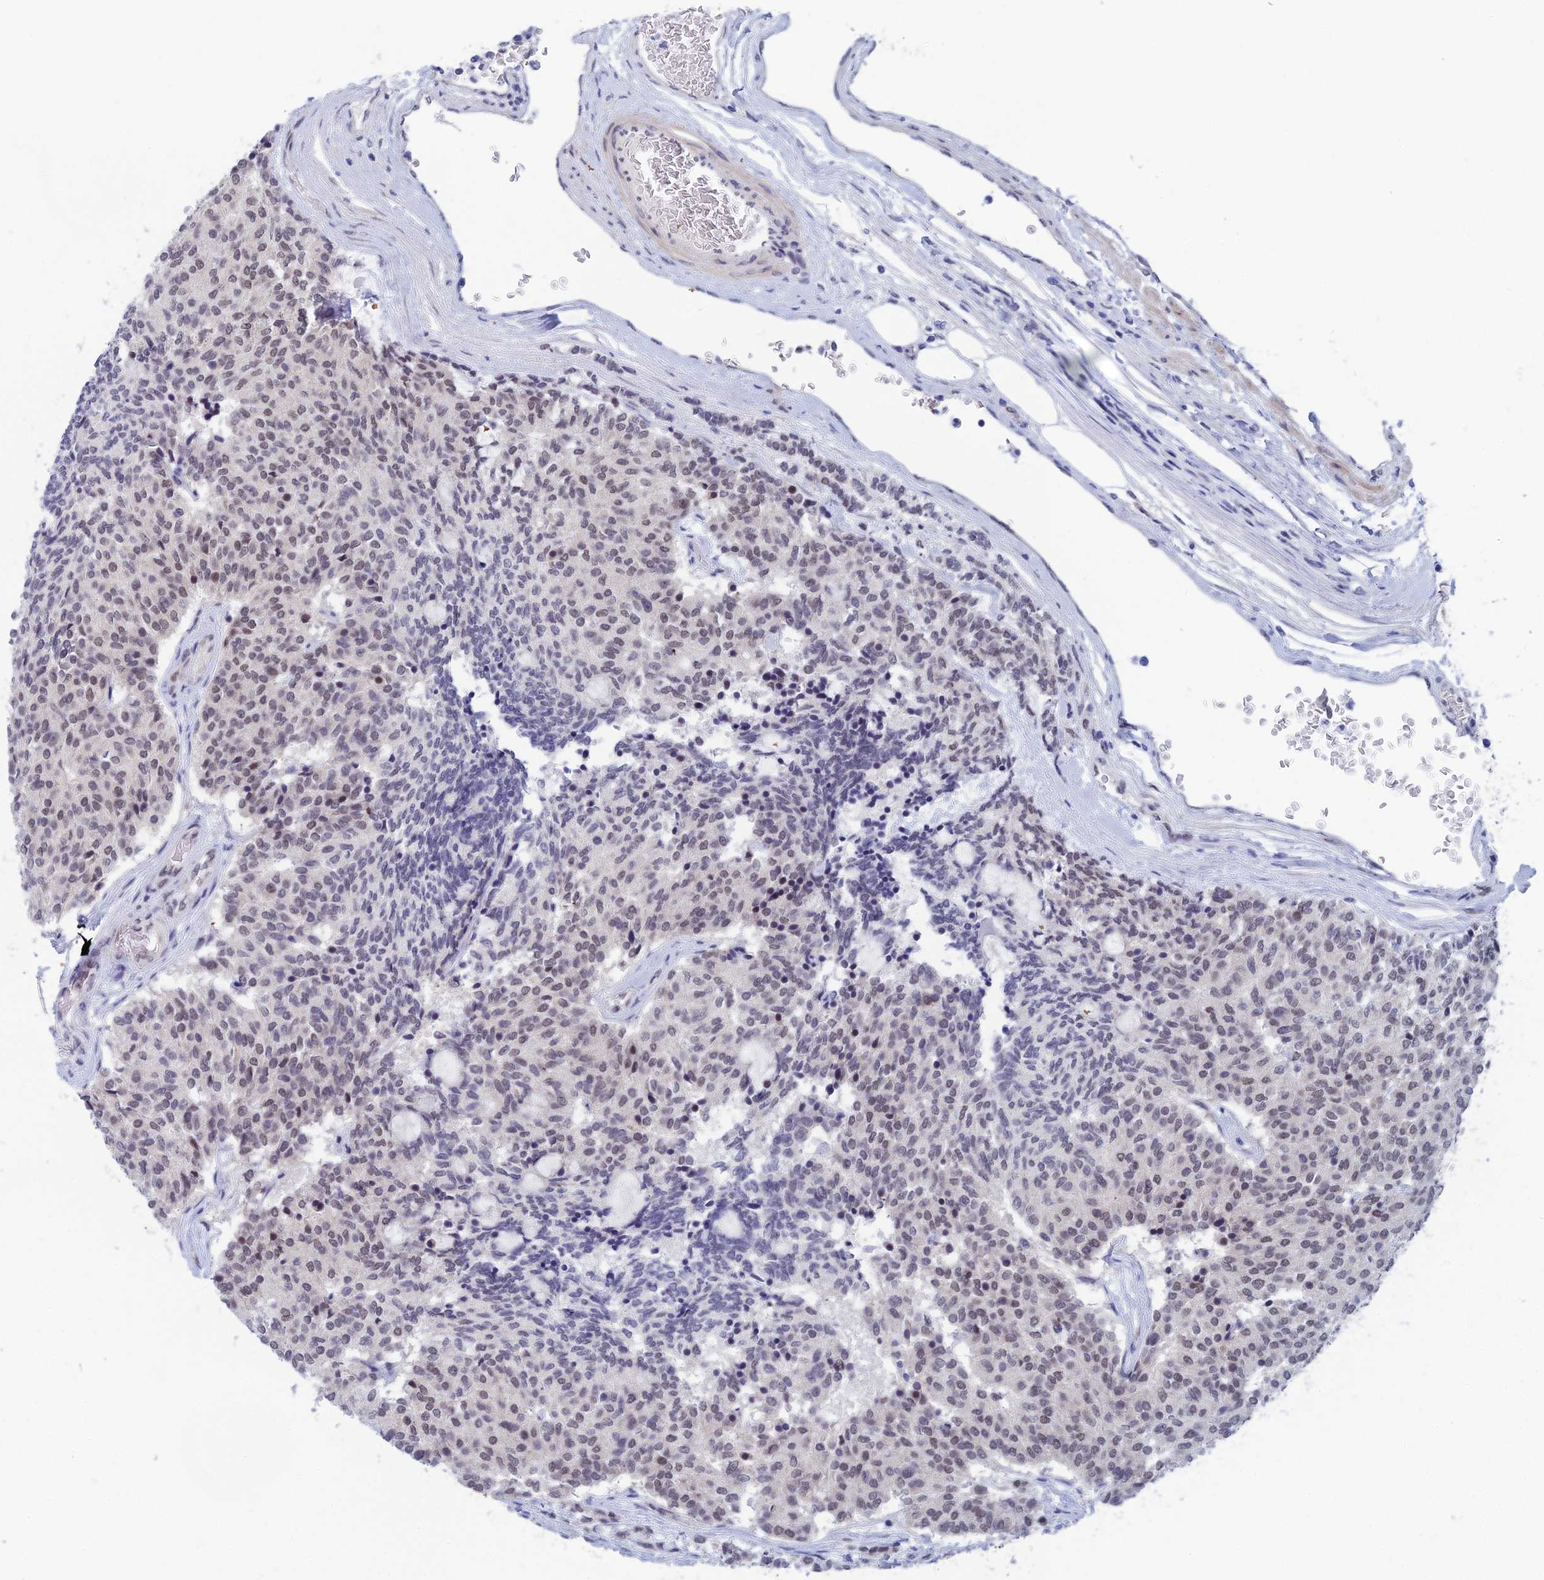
{"staining": {"intensity": "weak", "quantity": ">75%", "location": "nuclear"}, "tissue": "carcinoid", "cell_type": "Tumor cells", "image_type": "cancer", "snomed": [{"axis": "morphology", "description": "Carcinoid, malignant, NOS"}, {"axis": "topography", "description": "Pancreas"}], "caption": "Tumor cells exhibit low levels of weak nuclear staining in about >75% of cells in carcinoid.", "gene": "NABP2", "patient": {"sex": "female", "age": 54}}